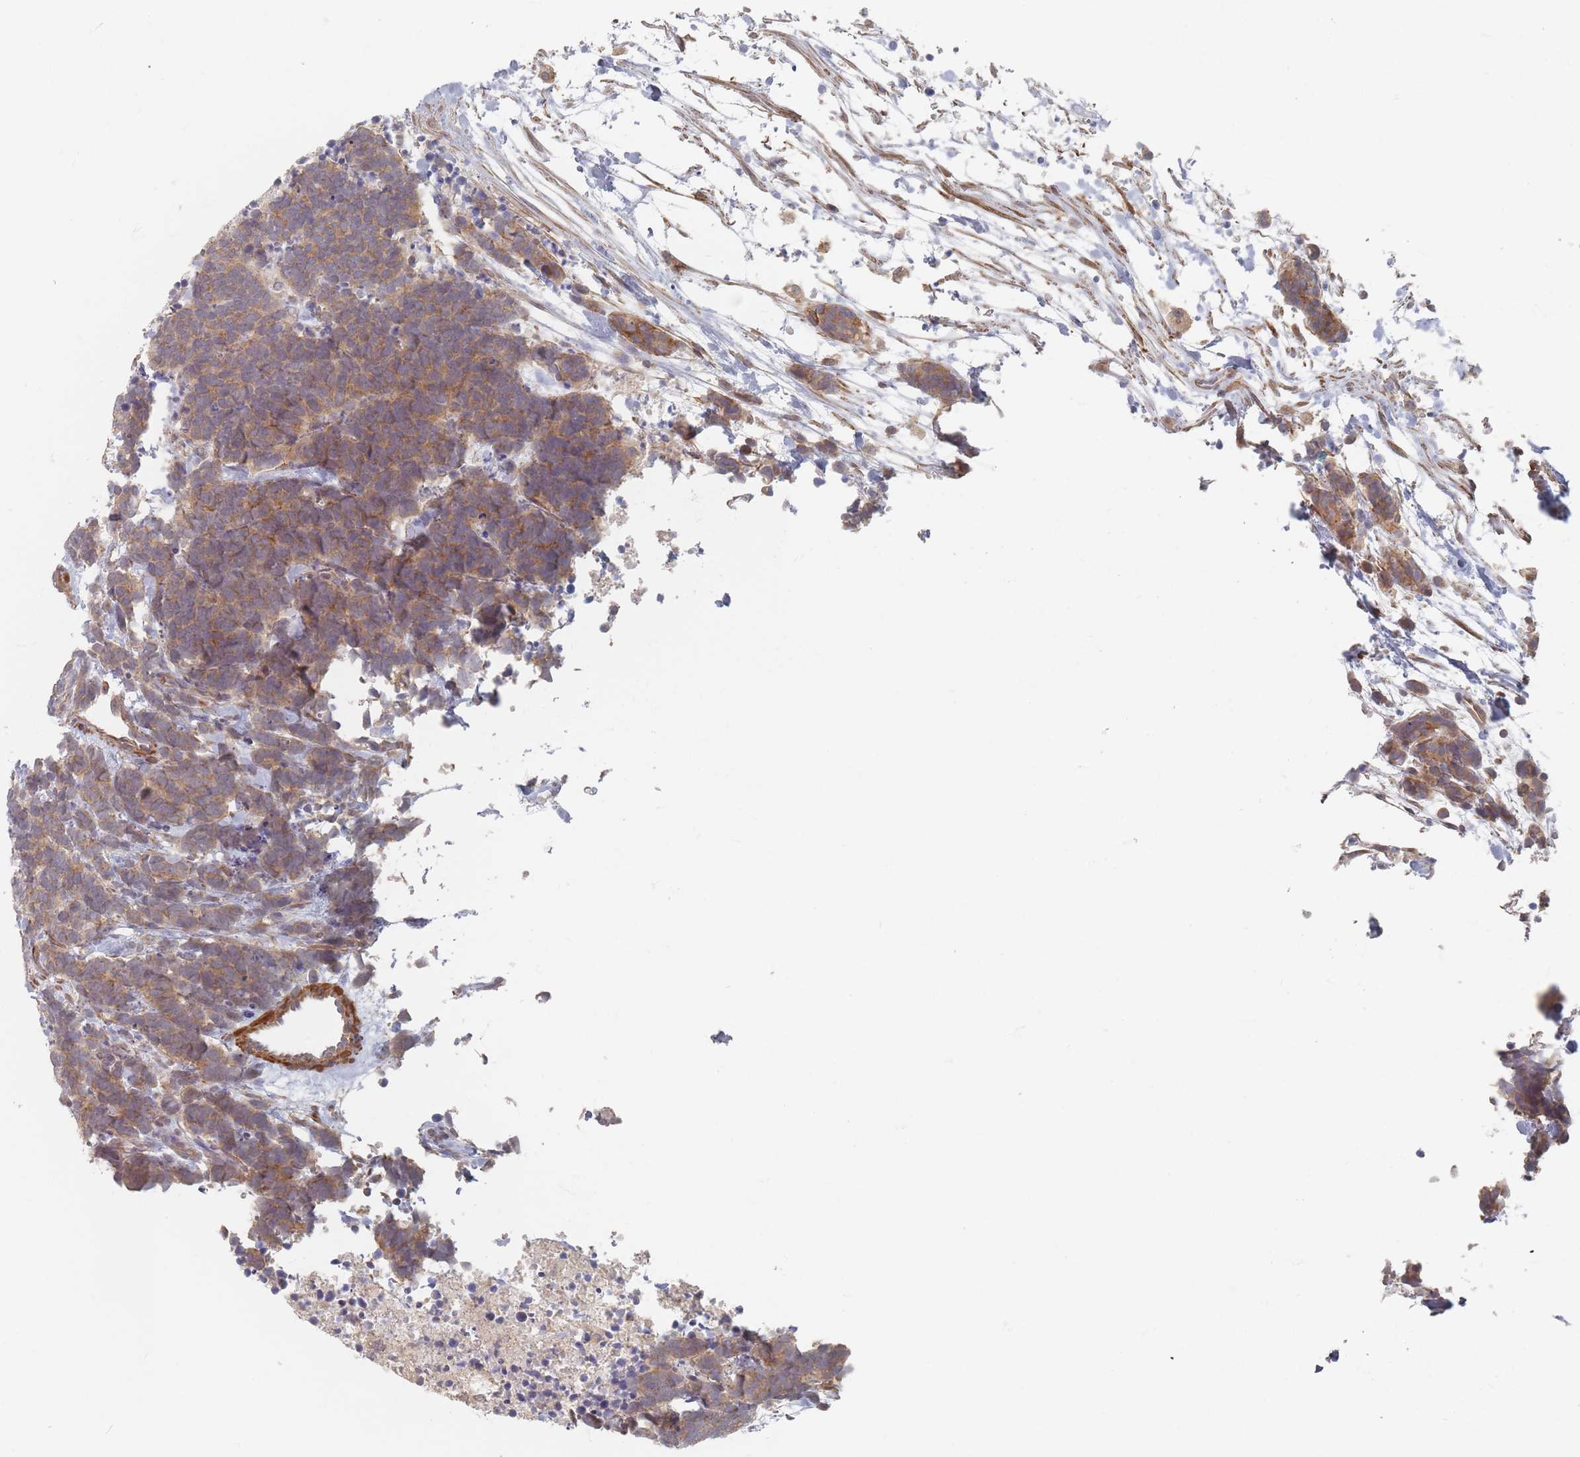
{"staining": {"intensity": "moderate", "quantity": ">75%", "location": "cytoplasmic/membranous"}, "tissue": "carcinoid", "cell_type": "Tumor cells", "image_type": "cancer", "snomed": [{"axis": "morphology", "description": "Carcinoma, NOS"}, {"axis": "morphology", "description": "Carcinoid, malignant, NOS"}, {"axis": "topography", "description": "Prostate"}], "caption": "Moderate cytoplasmic/membranous staining is seen in approximately >75% of tumor cells in carcinoid (malignant). Immunohistochemistry (ihc) stains the protein in brown and the nuclei are stained blue.", "gene": "GLE1", "patient": {"sex": "male", "age": 57}}